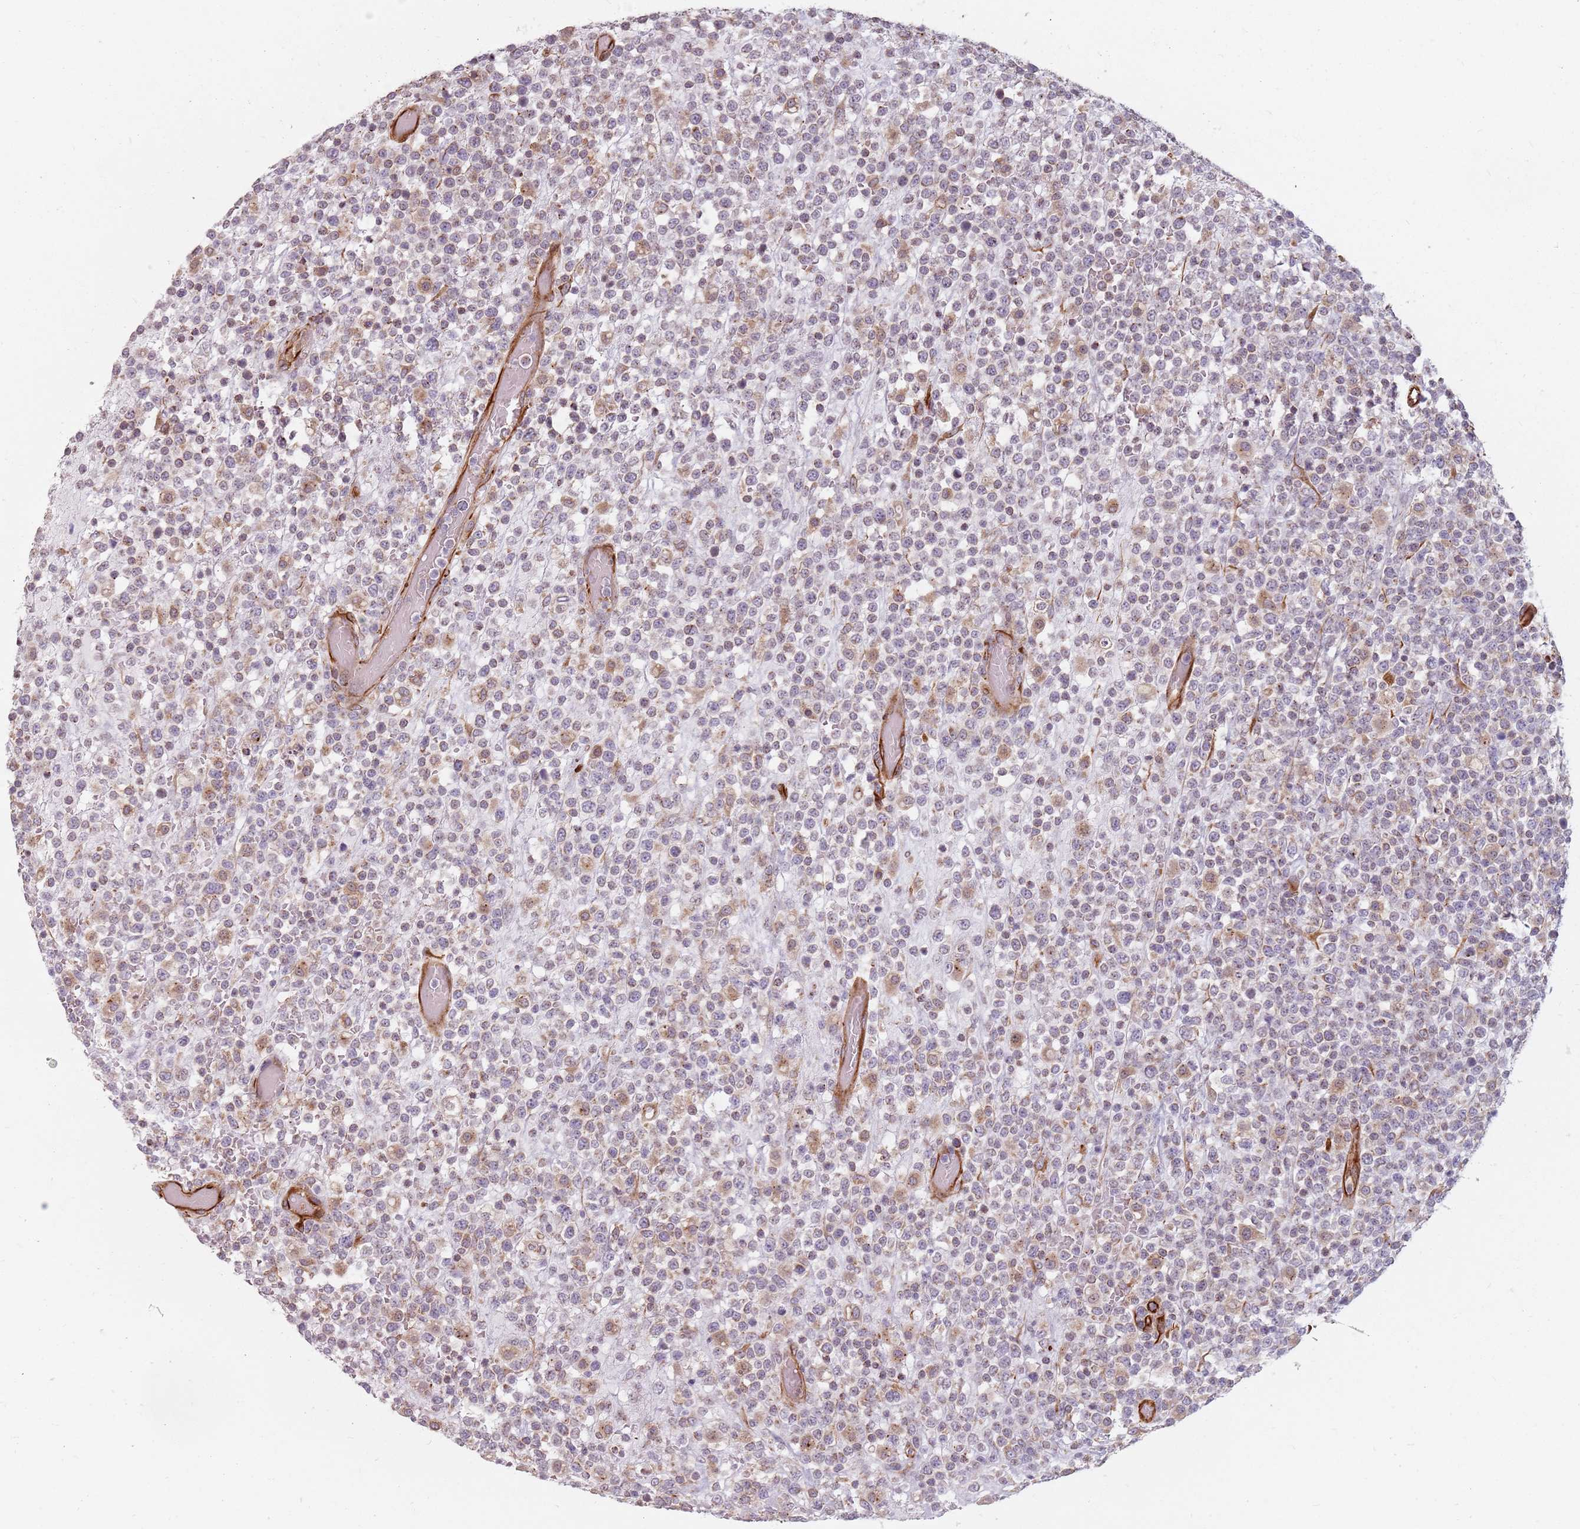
{"staining": {"intensity": "weak", "quantity": "25%-75%", "location": "cytoplasmic/membranous"}, "tissue": "lymphoma", "cell_type": "Tumor cells", "image_type": "cancer", "snomed": [{"axis": "morphology", "description": "Malignant lymphoma, non-Hodgkin's type, High grade"}, {"axis": "topography", "description": "Colon"}], "caption": "Human lymphoma stained for a protein (brown) exhibits weak cytoplasmic/membranous positive staining in about 25%-75% of tumor cells.", "gene": "GAS2L3", "patient": {"sex": "female", "age": 53}}